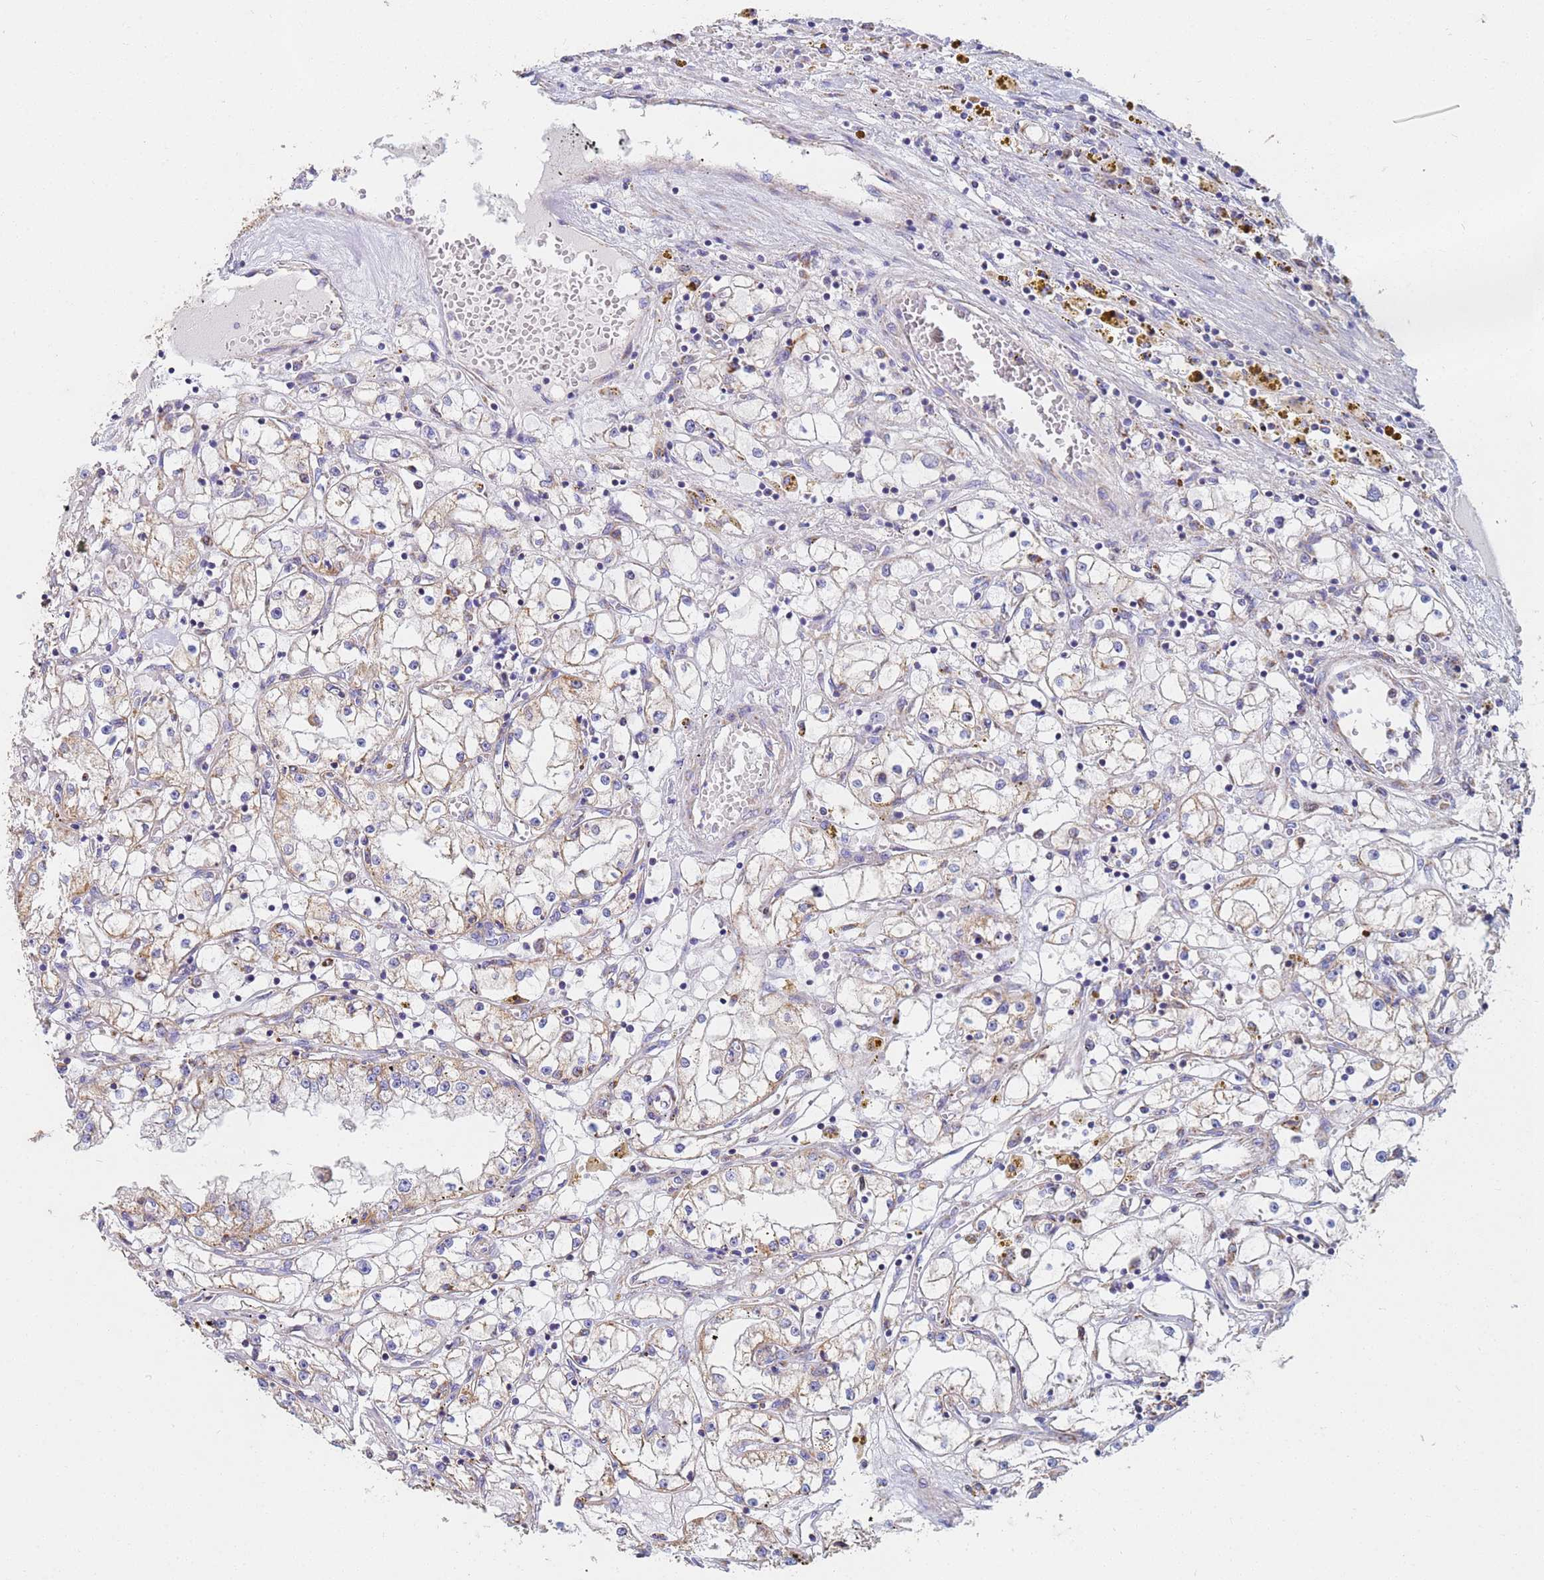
{"staining": {"intensity": "weak", "quantity": "<25%", "location": "cytoplasmic/membranous"}, "tissue": "renal cancer", "cell_type": "Tumor cells", "image_type": "cancer", "snomed": [{"axis": "morphology", "description": "Adenocarcinoma, NOS"}, {"axis": "topography", "description": "Kidney"}], "caption": "An IHC histopathology image of adenocarcinoma (renal) is shown. There is no staining in tumor cells of adenocarcinoma (renal).", "gene": "UQCRH", "patient": {"sex": "male", "age": 56}}